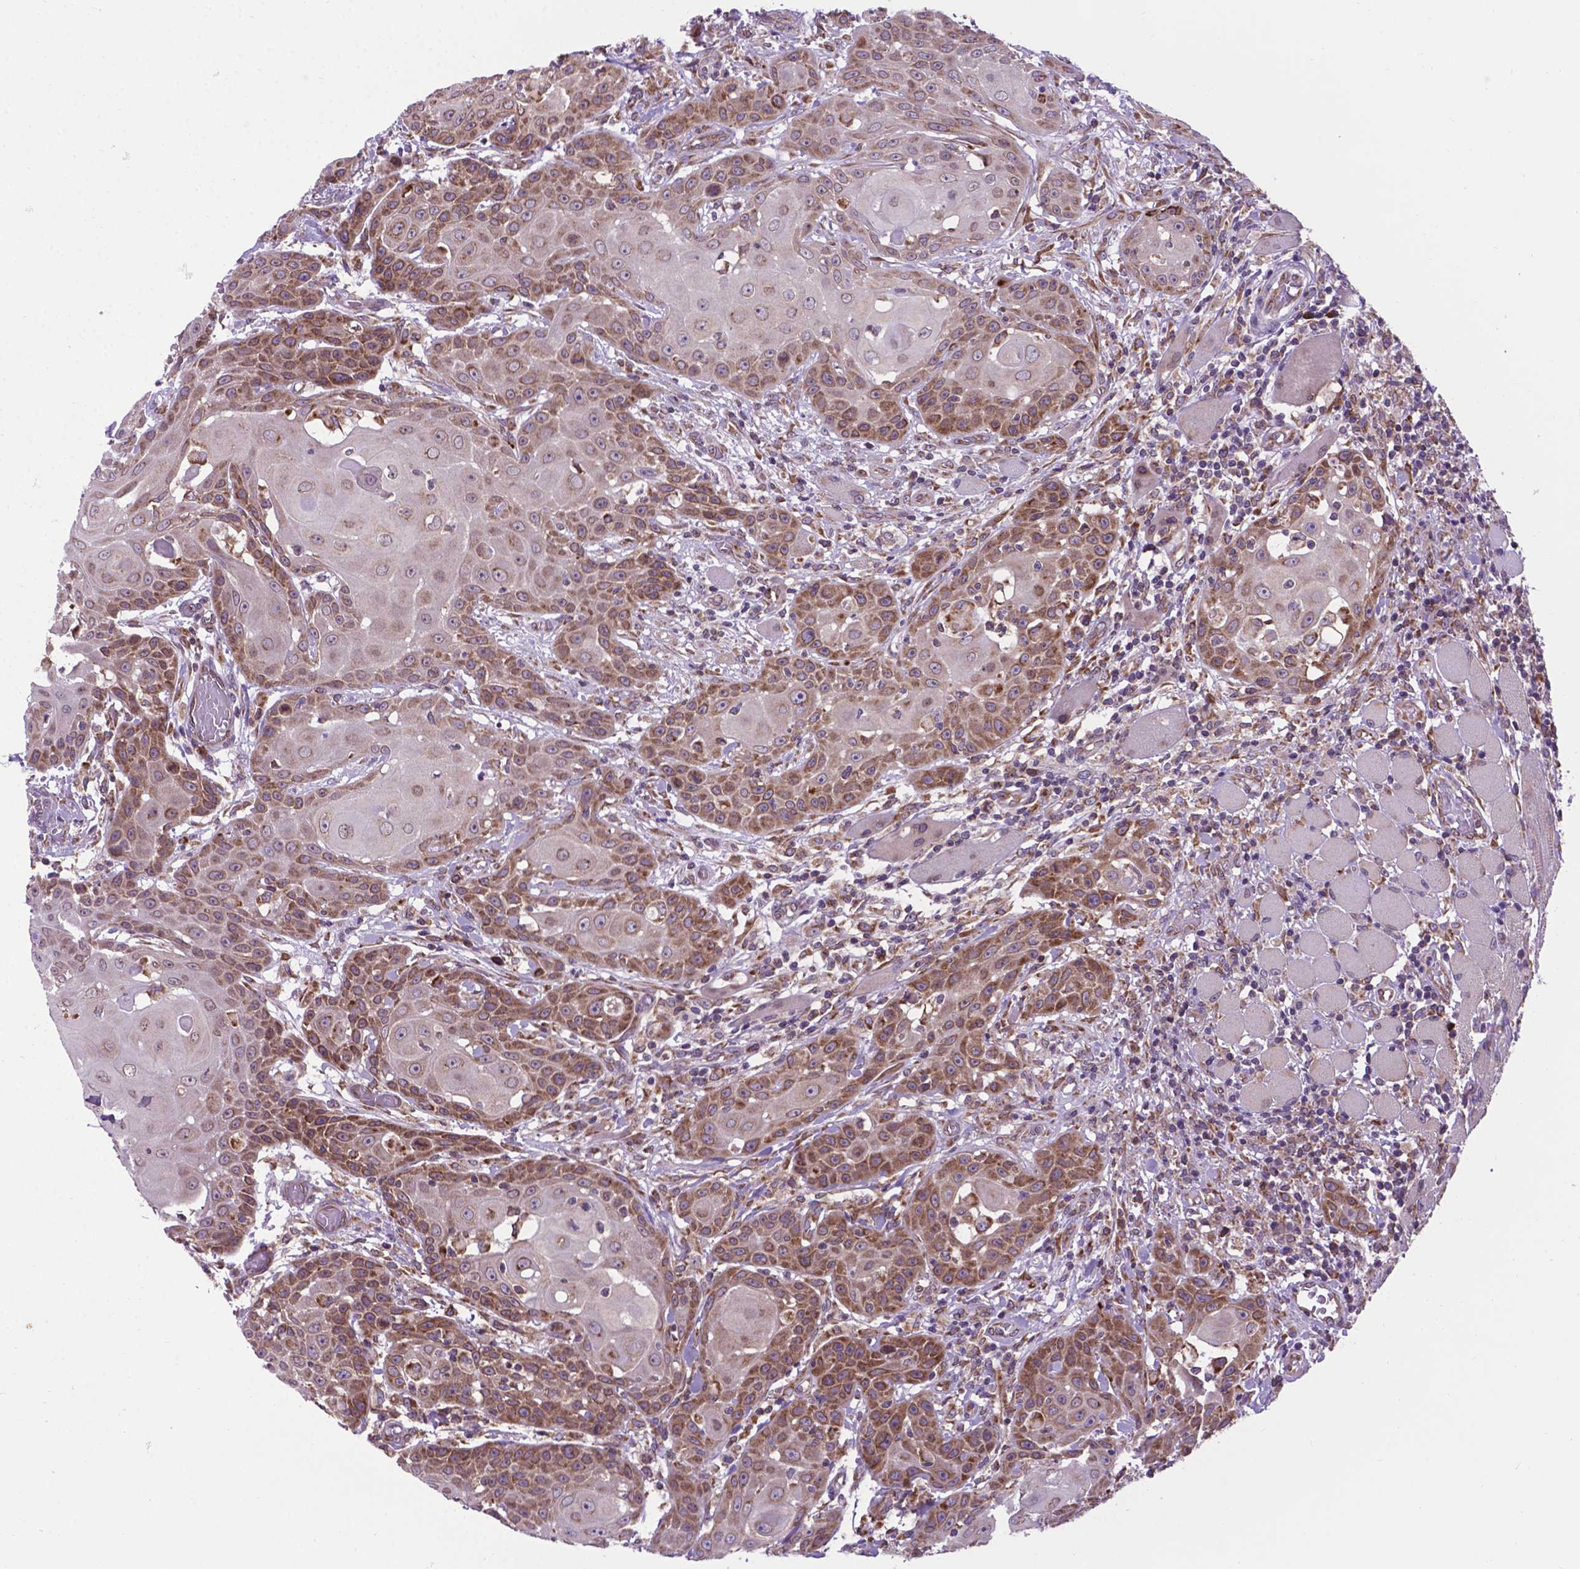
{"staining": {"intensity": "moderate", "quantity": ">75%", "location": "cytoplasmic/membranous"}, "tissue": "head and neck cancer", "cell_type": "Tumor cells", "image_type": "cancer", "snomed": [{"axis": "morphology", "description": "Normal tissue, NOS"}, {"axis": "morphology", "description": "Squamous cell carcinoma, NOS"}, {"axis": "topography", "description": "Oral tissue"}, {"axis": "topography", "description": "Head-Neck"}], "caption": "Immunohistochemistry (IHC) staining of head and neck squamous cell carcinoma, which reveals medium levels of moderate cytoplasmic/membranous staining in about >75% of tumor cells indicating moderate cytoplasmic/membranous protein positivity. The staining was performed using DAB (brown) for protein detection and nuclei were counterstained in hematoxylin (blue).", "gene": "WDR83OS", "patient": {"sex": "female", "age": 55}}